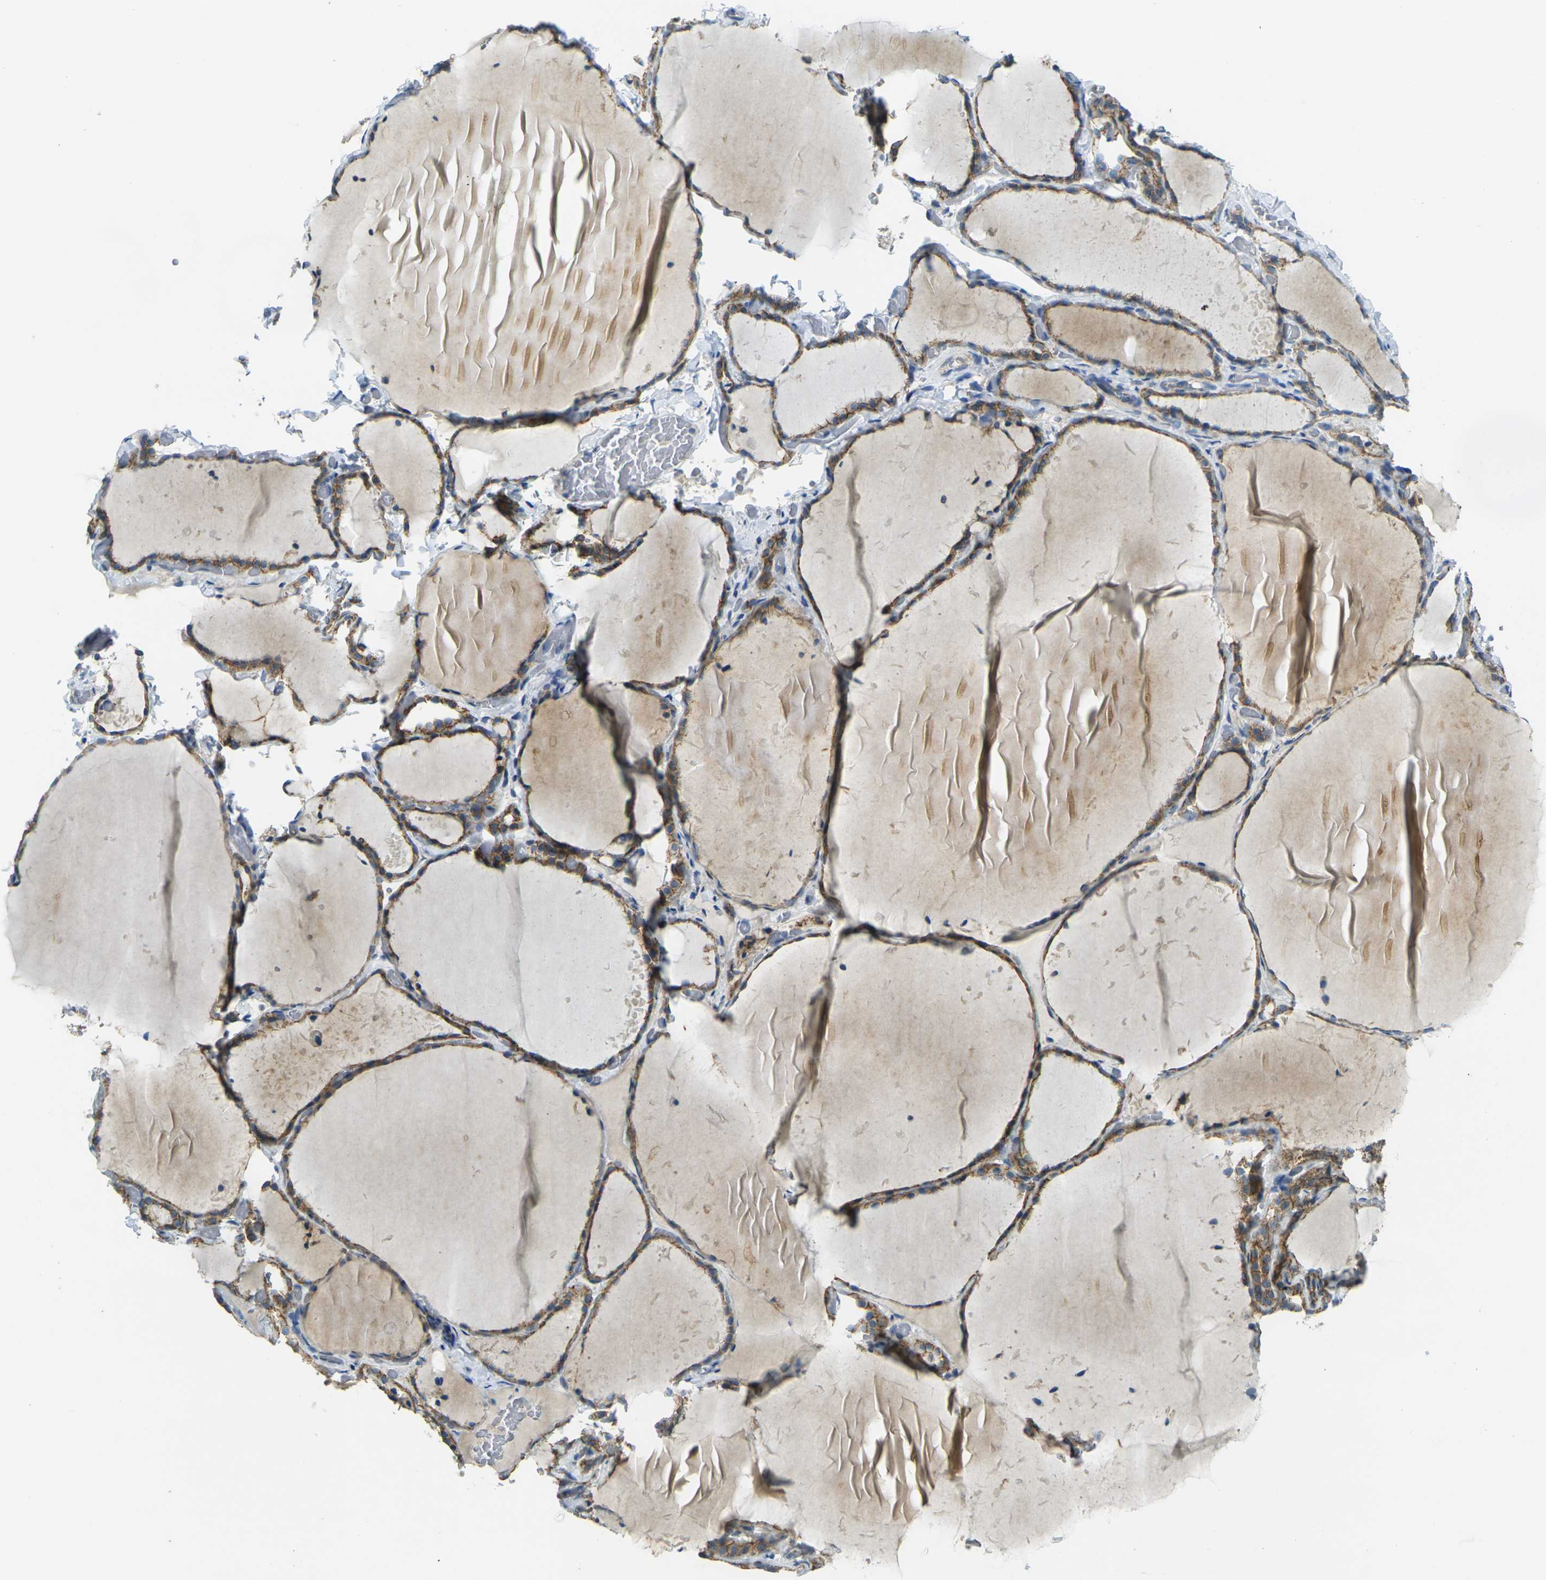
{"staining": {"intensity": "moderate", "quantity": ">75%", "location": "cytoplasmic/membranous"}, "tissue": "thyroid gland", "cell_type": "Glandular cells", "image_type": "normal", "snomed": [{"axis": "morphology", "description": "Normal tissue, NOS"}, {"axis": "topography", "description": "Thyroid gland"}], "caption": "An immunohistochemistry photomicrograph of benign tissue is shown. Protein staining in brown highlights moderate cytoplasmic/membranous positivity in thyroid gland within glandular cells. The protein is stained brown, and the nuclei are stained in blue (DAB (3,3'-diaminobenzidine) IHC with brightfield microscopy, high magnification).", "gene": "RHBDD1", "patient": {"sex": "female", "age": 22}}